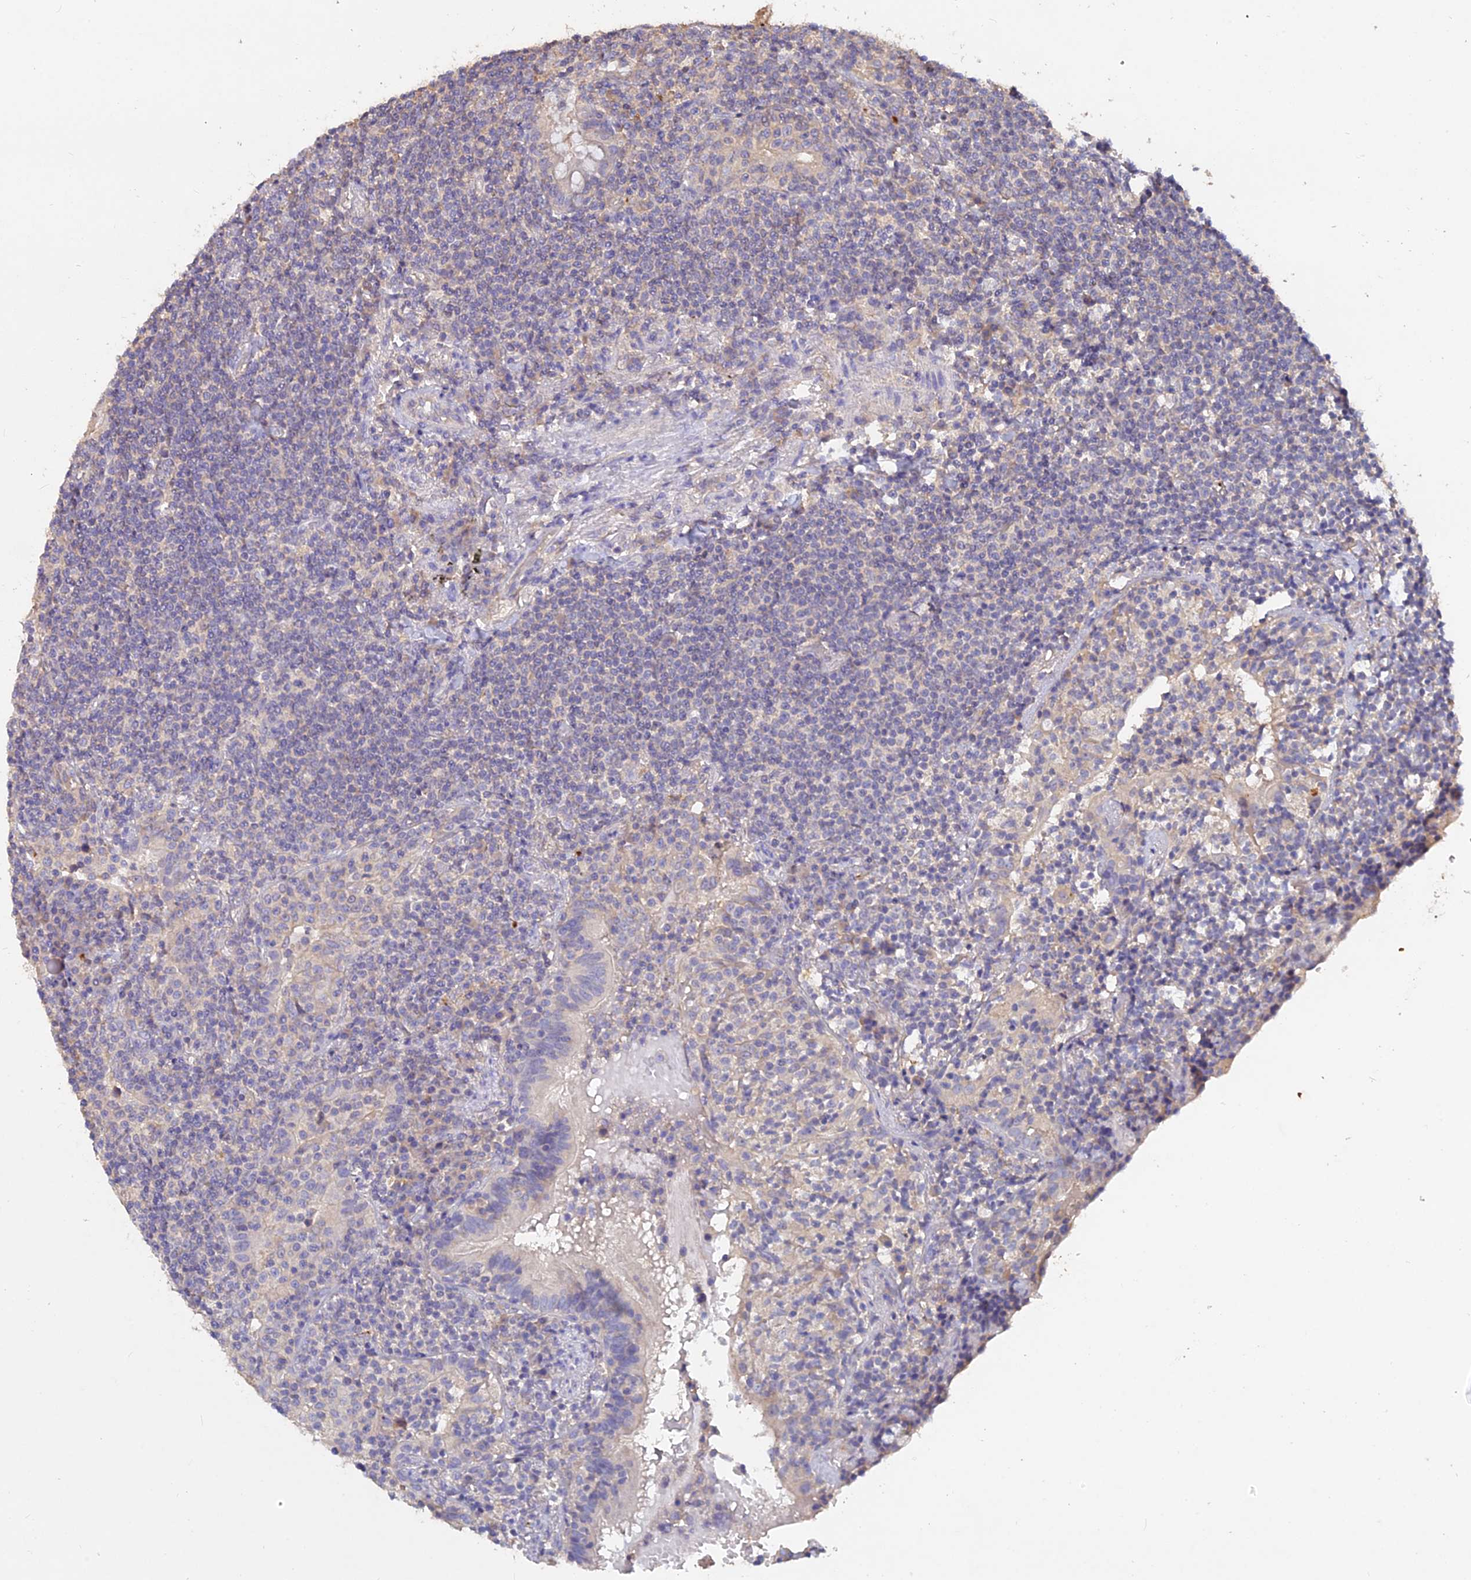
{"staining": {"intensity": "negative", "quantity": "none", "location": "none"}, "tissue": "lymphoma", "cell_type": "Tumor cells", "image_type": "cancer", "snomed": [{"axis": "morphology", "description": "Malignant lymphoma, non-Hodgkin's type, Low grade"}, {"axis": "topography", "description": "Lung"}], "caption": "Protein analysis of low-grade malignant lymphoma, non-Hodgkin's type reveals no significant expression in tumor cells. (DAB (3,3'-diaminobenzidine) IHC with hematoxylin counter stain).", "gene": "SLC26A4", "patient": {"sex": "female", "age": 71}}